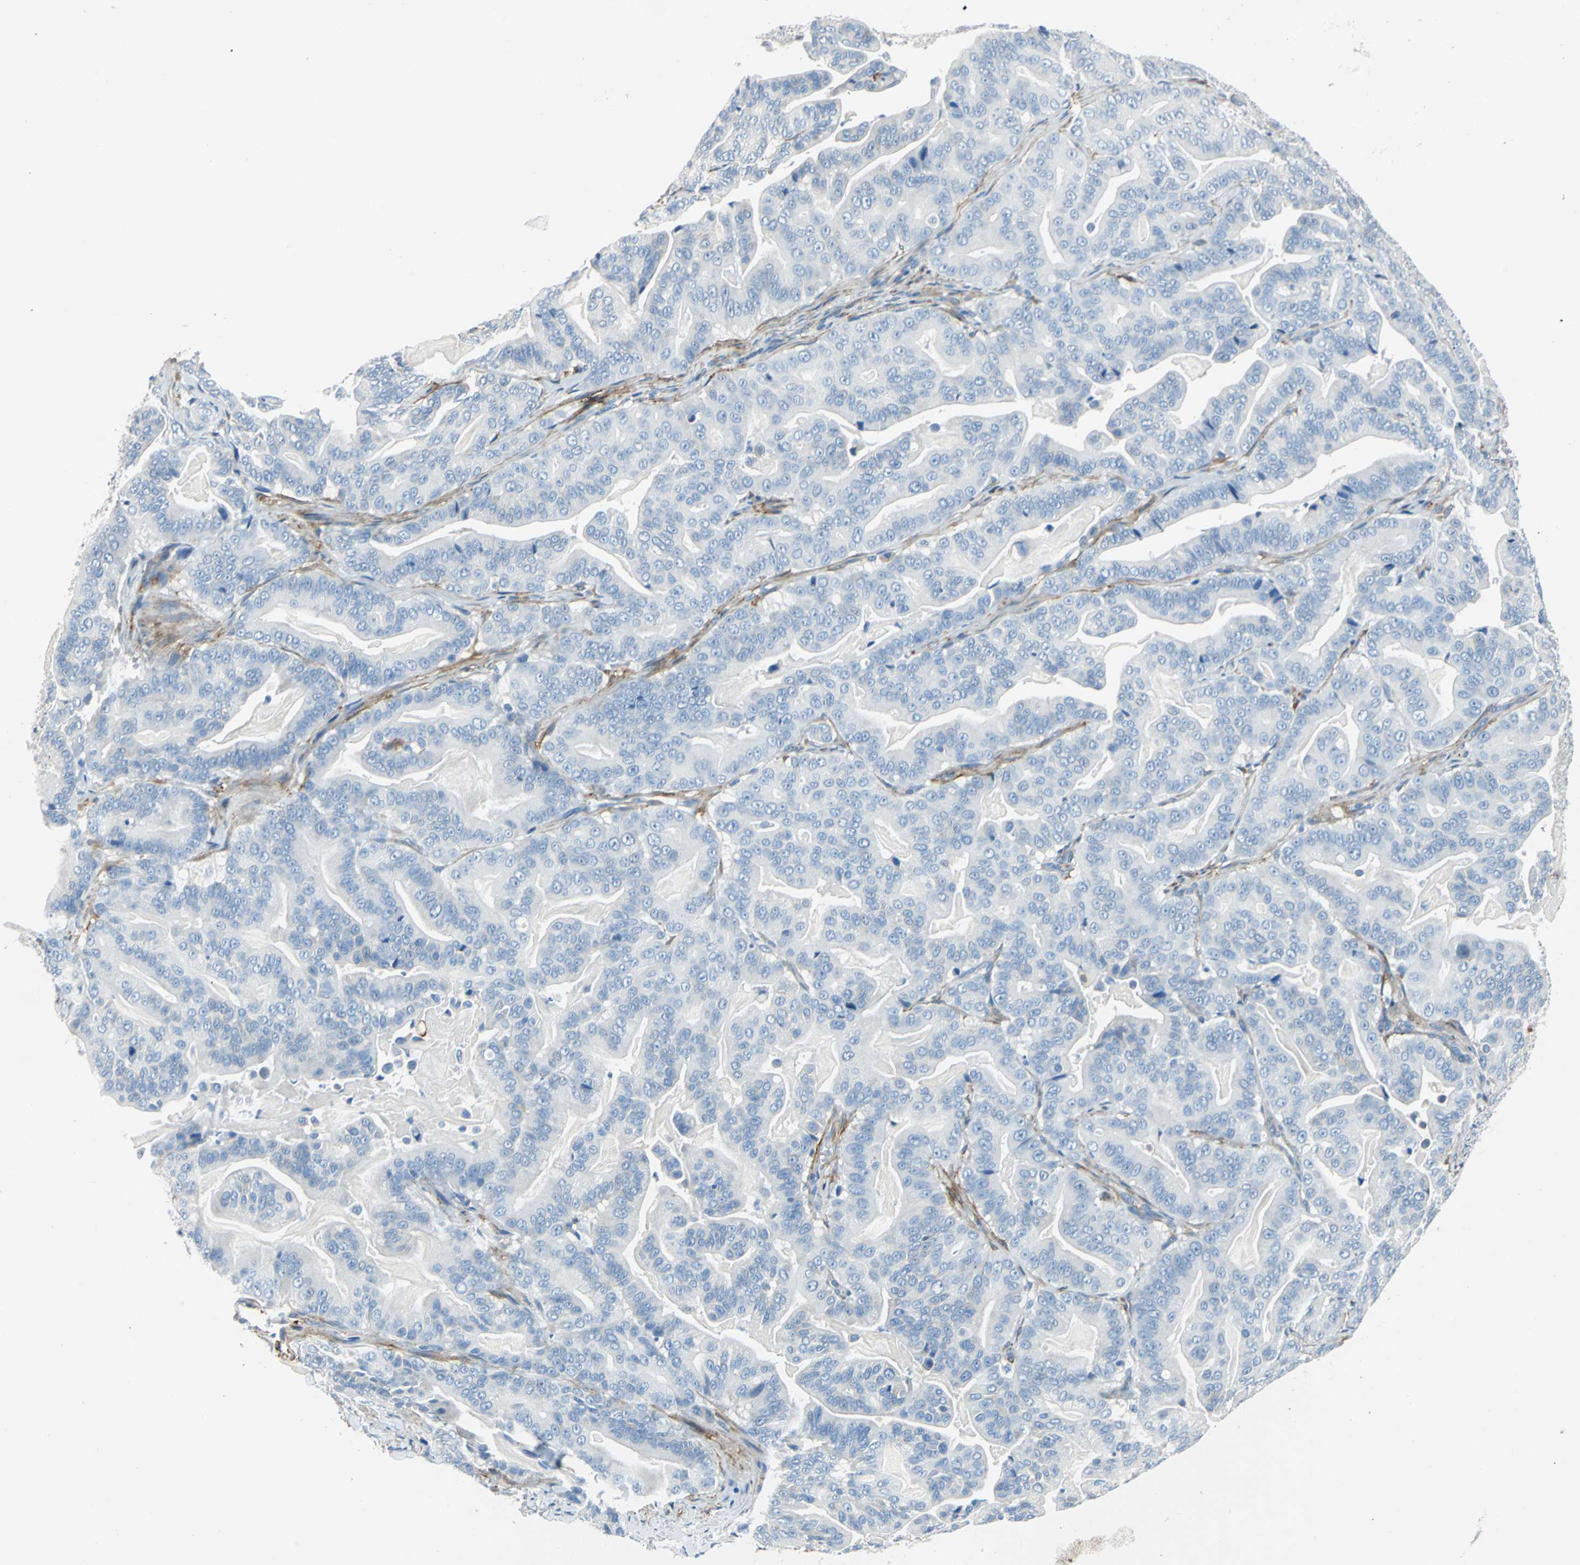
{"staining": {"intensity": "negative", "quantity": "none", "location": "none"}, "tissue": "pancreatic cancer", "cell_type": "Tumor cells", "image_type": "cancer", "snomed": [{"axis": "morphology", "description": "Adenocarcinoma, NOS"}, {"axis": "topography", "description": "Pancreas"}], "caption": "High magnification brightfield microscopy of adenocarcinoma (pancreatic) stained with DAB (3,3'-diaminobenzidine) (brown) and counterstained with hematoxylin (blue): tumor cells show no significant staining.", "gene": "AKAP12", "patient": {"sex": "male", "age": 63}}